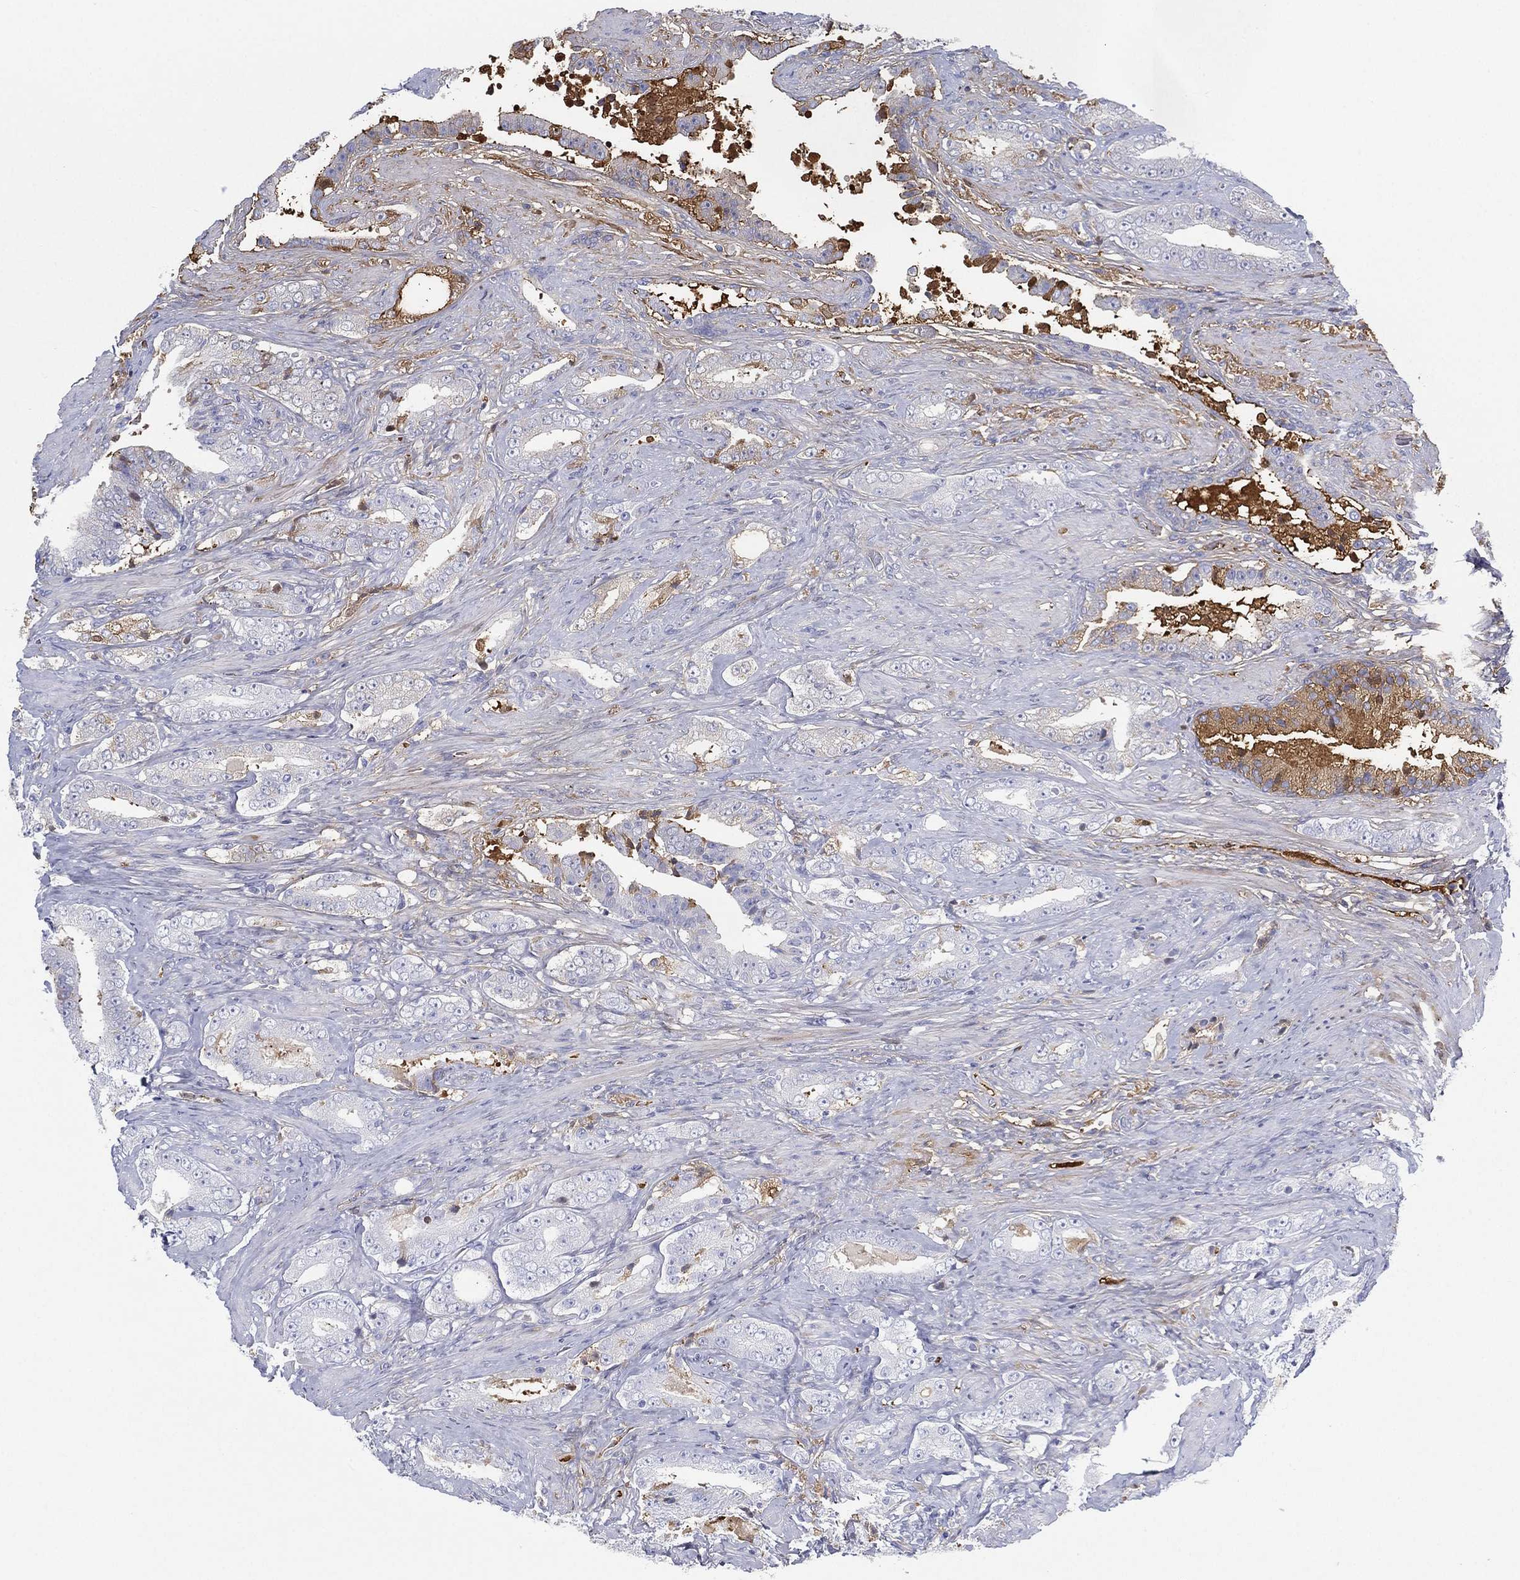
{"staining": {"intensity": "moderate", "quantity": "<25%", "location": "cytoplasmic/membranous"}, "tissue": "prostate cancer", "cell_type": "Tumor cells", "image_type": "cancer", "snomed": [{"axis": "morphology", "description": "Adenocarcinoma, Low grade"}, {"axis": "topography", "description": "Prostate and seminal vesicle, NOS"}], "caption": "This image exhibits IHC staining of prostate cancer (adenocarcinoma (low-grade)), with low moderate cytoplasmic/membranous staining in about <25% of tumor cells.", "gene": "IFNB1", "patient": {"sex": "male", "age": 61}}